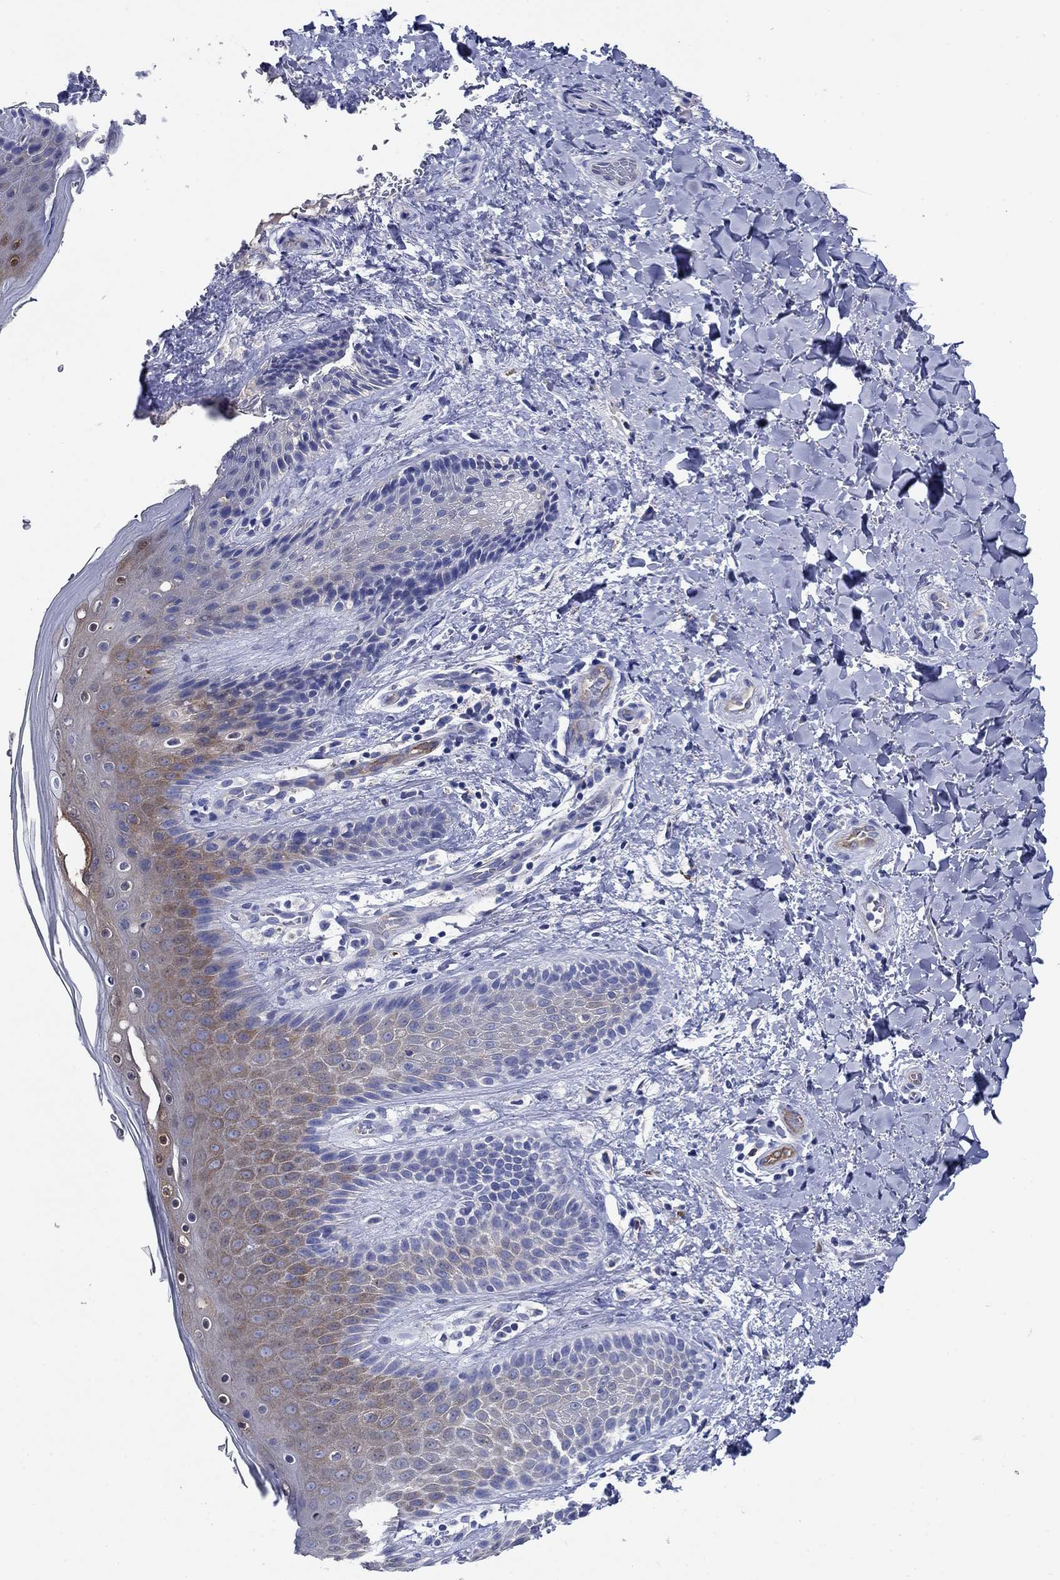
{"staining": {"intensity": "moderate", "quantity": "25%-75%", "location": "cytoplasmic/membranous"}, "tissue": "skin", "cell_type": "Epidermal cells", "image_type": "normal", "snomed": [{"axis": "morphology", "description": "Normal tissue, NOS"}, {"axis": "topography", "description": "Anal"}], "caption": "Immunohistochemistry micrograph of unremarkable skin: skin stained using immunohistochemistry demonstrates medium levels of moderate protein expression localized specifically in the cytoplasmic/membranous of epidermal cells, appearing as a cytoplasmic/membranous brown color.", "gene": "ENSG00000251537", "patient": {"sex": "male", "age": 36}}